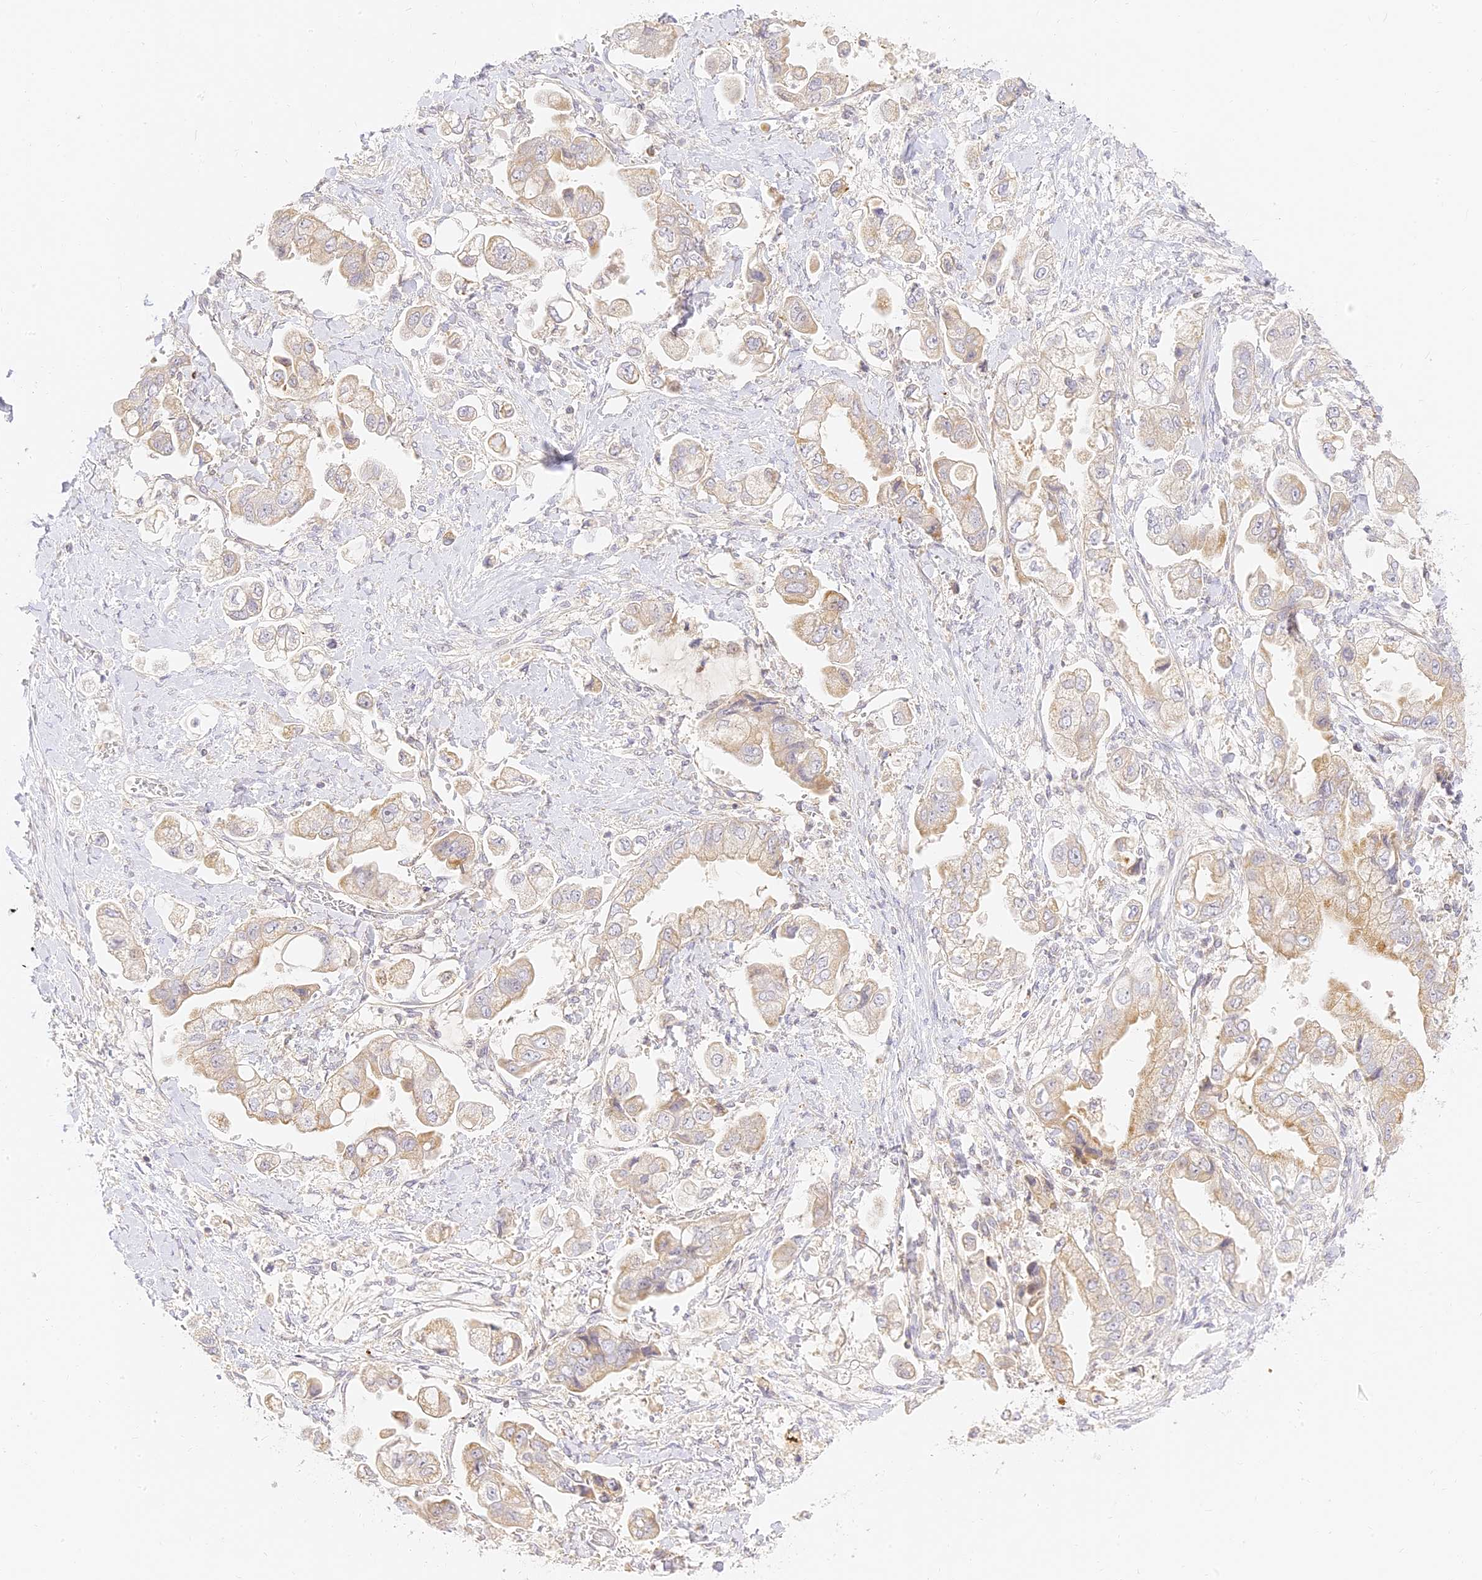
{"staining": {"intensity": "weak", "quantity": ">75%", "location": "cytoplasmic/membranous"}, "tissue": "stomach cancer", "cell_type": "Tumor cells", "image_type": "cancer", "snomed": [{"axis": "morphology", "description": "Adenocarcinoma, NOS"}, {"axis": "topography", "description": "Stomach"}], "caption": "IHC (DAB (3,3'-diaminobenzidine)) staining of stomach cancer (adenocarcinoma) demonstrates weak cytoplasmic/membranous protein positivity in about >75% of tumor cells.", "gene": "LRRC15", "patient": {"sex": "male", "age": 62}}